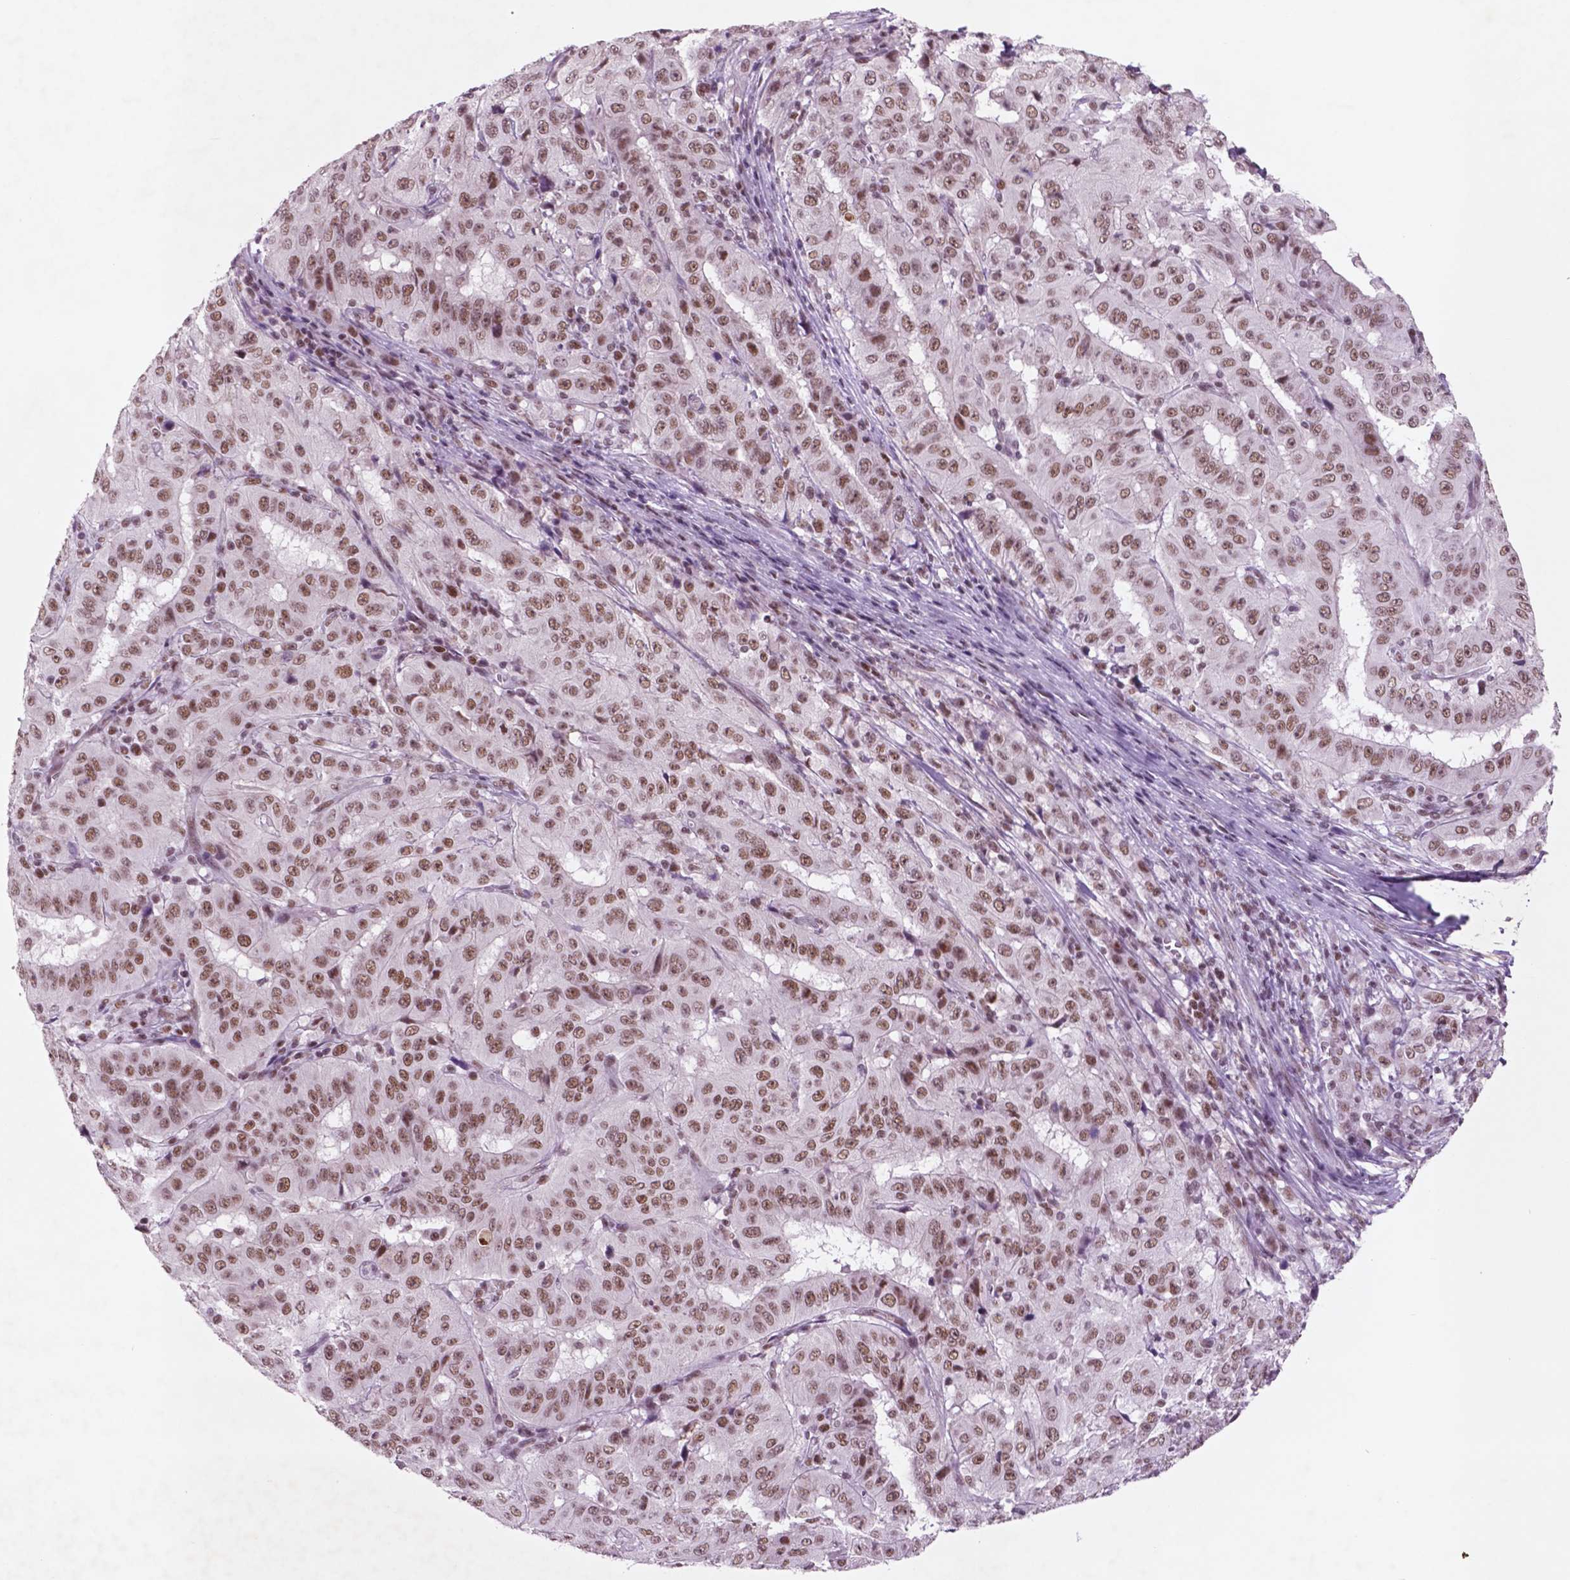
{"staining": {"intensity": "moderate", "quantity": ">75%", "location": "nuclear"}, "tissue": "pancreatic cancer", "cell_type": "Tumor cells", "image_type": "cancer", "snomed": [{"axis": "morphology", "description": "Adenocarcinoma, NOS"}, {"axis": "topography", "description": "Pancreas"}], "caption": "Immunohistochemical staining of adenocarcinoma (pancreatic) reveals moderate nuclear protein positivity in approximately >75% of tumor cells.", "gene": "CTR9", "patient": {"sex": "male", "age": 63}}